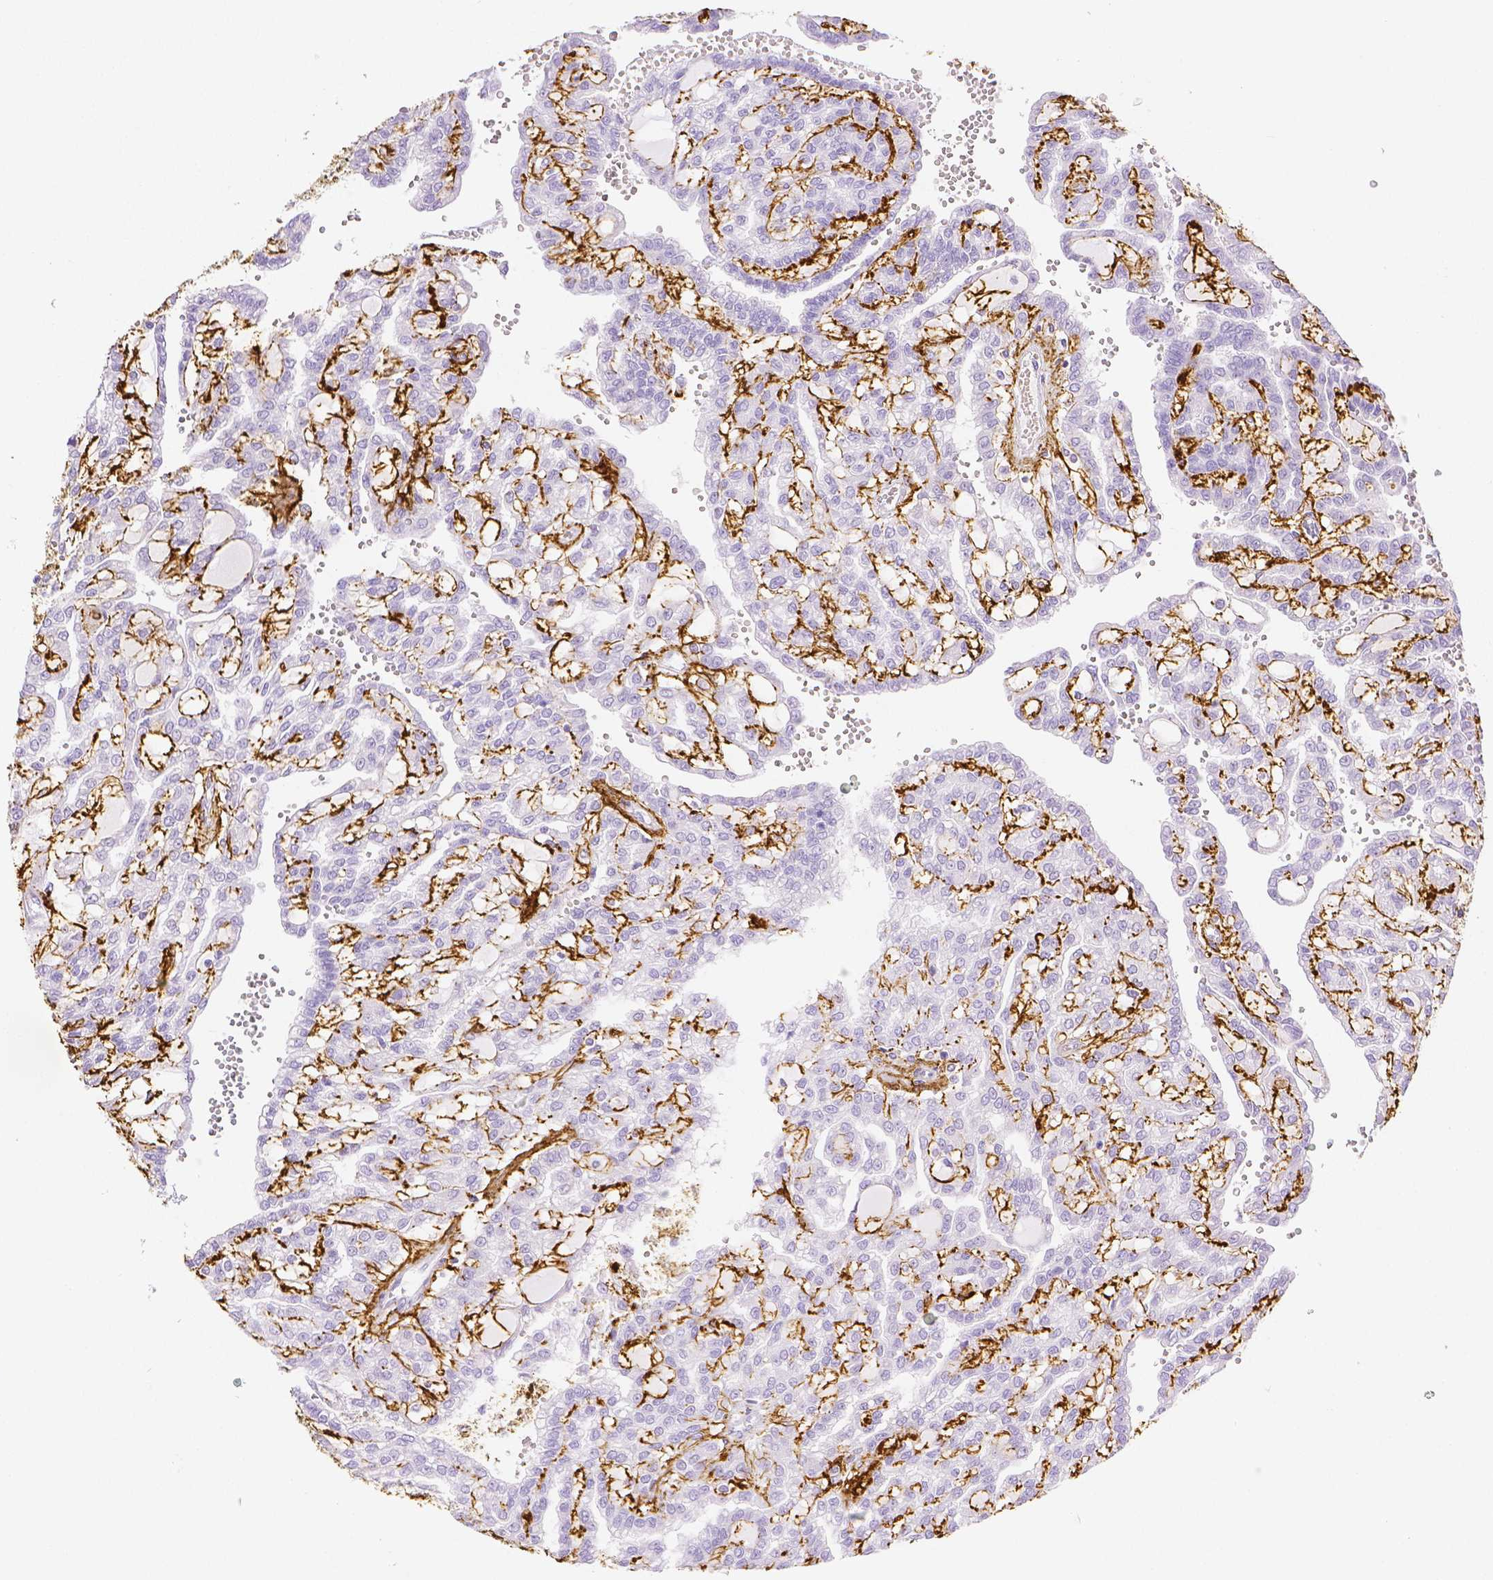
{"staining": {"intensity": "negative", "quantity": "none", "location": "none"}, "tissue": "renal cancer", "cell_type": "Tumor cells", "image_type": "cancer", "snomed": [{"axis": "morphology", "description": "Adenocarcinoma, NOS"}, {"axis": "topography", "description": "Kidney"}], "caption": "Immunohistochemistry (IHC) photomicrograph of neoplastic tissue: renal adenocarcinoma stained with DAB (3,3'-diaminobenzidine) reveals no significant protein staining in tumor cells. (DAB (3,3'-diaminobenzidine) immunohistochemistry (IHC) visualized using brightfield microscopy, high magnification).", "gene": "FBN1", "patient": {"sex": "male", "age": 63}}